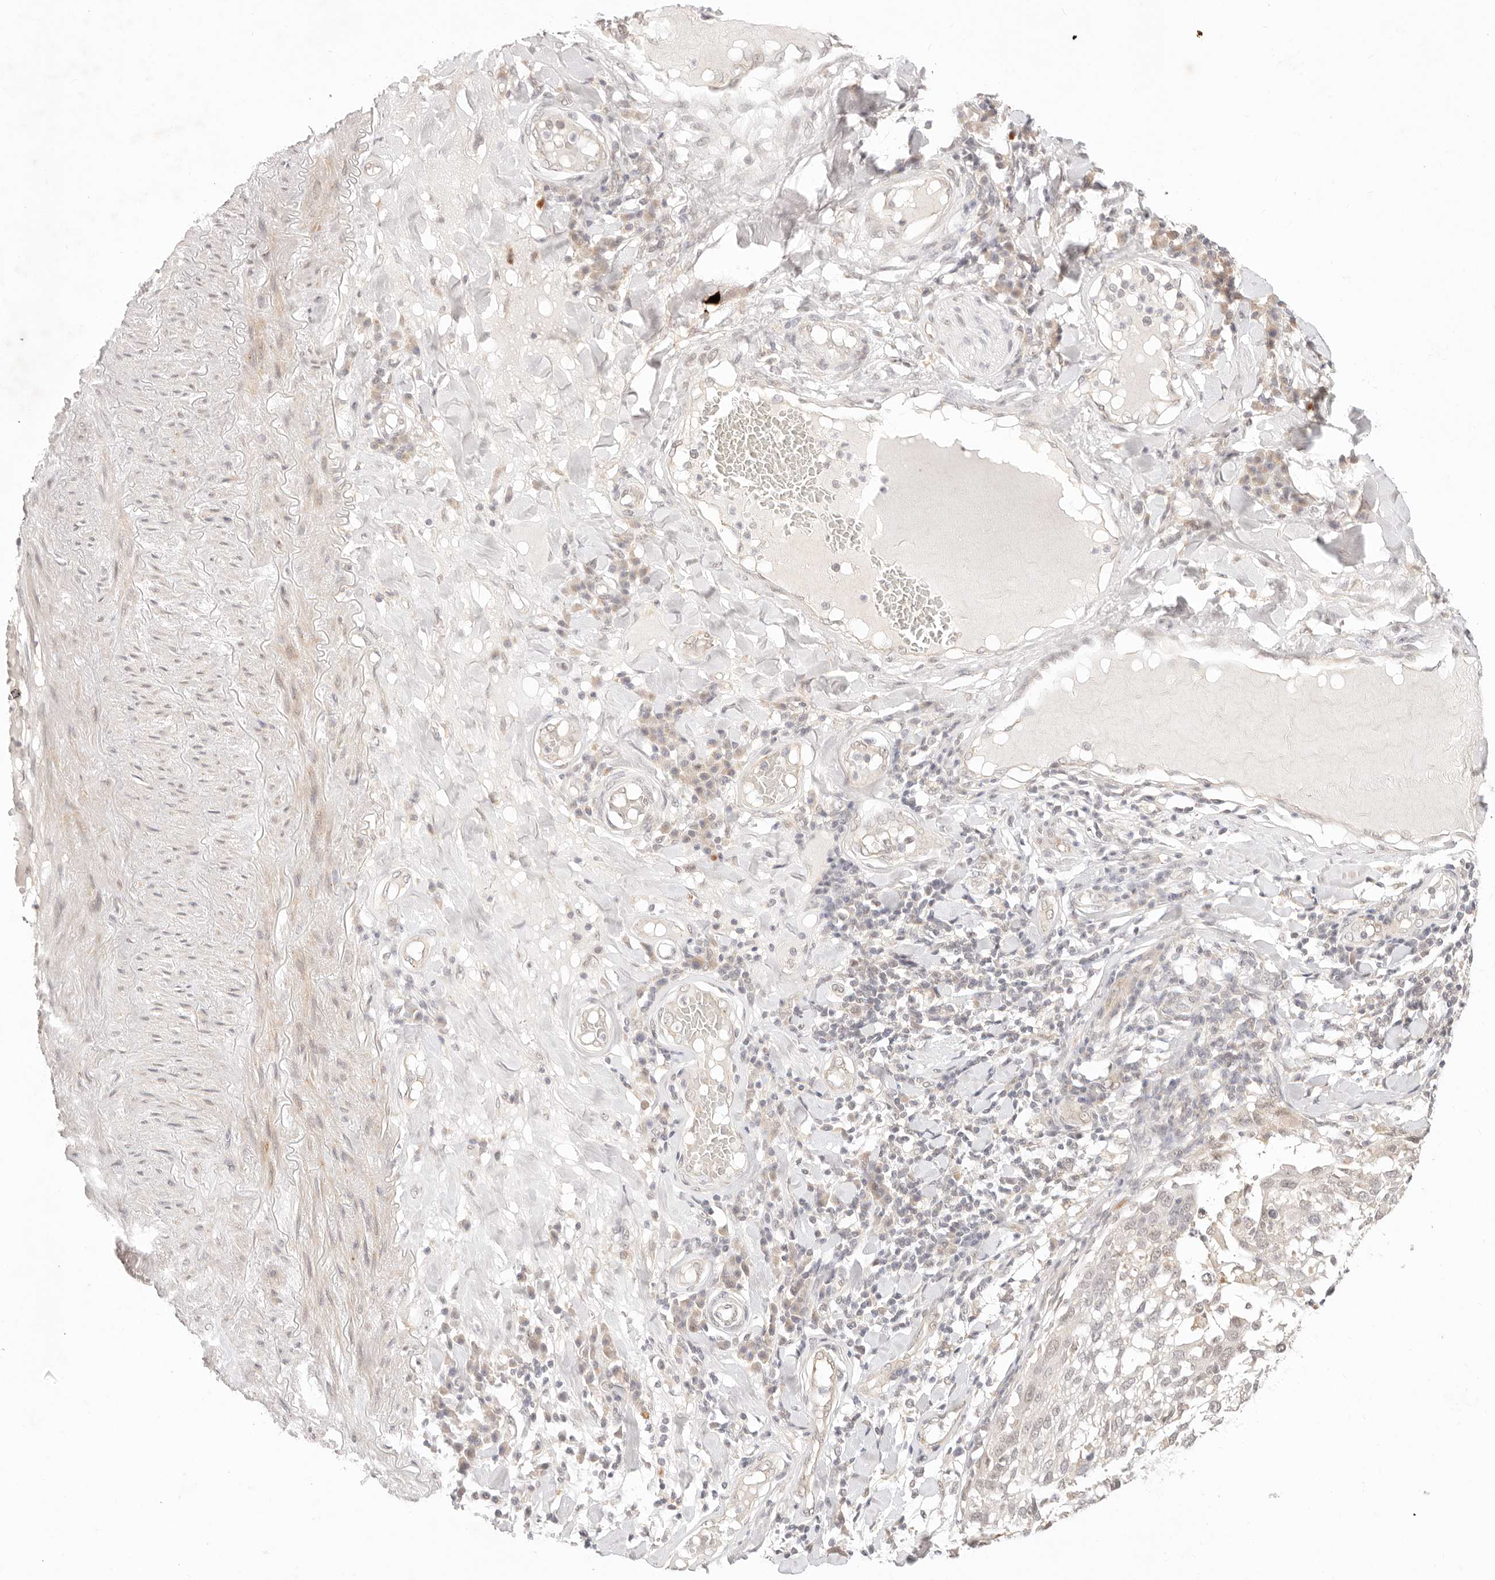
{"staining": {"intensity": "negative", "quantity": "none", "location": "none"}, "tissue": "lung cancer", "cell_type": "Tumor cells", "image_type": "cancer", "snomed": [{"axis": "morphology", "description": "Squamous cell carcinoma, NOS"}, {"axis": "topography", "description": "Lung"}], "caption": "High power microscopy histopathology image of an IHC histopathology image of lung squamous cell carcinoma, revealing no significant expression in tumor cells.", "gene": "GPR156", "patient": {"sex": "male", "age": 65}}